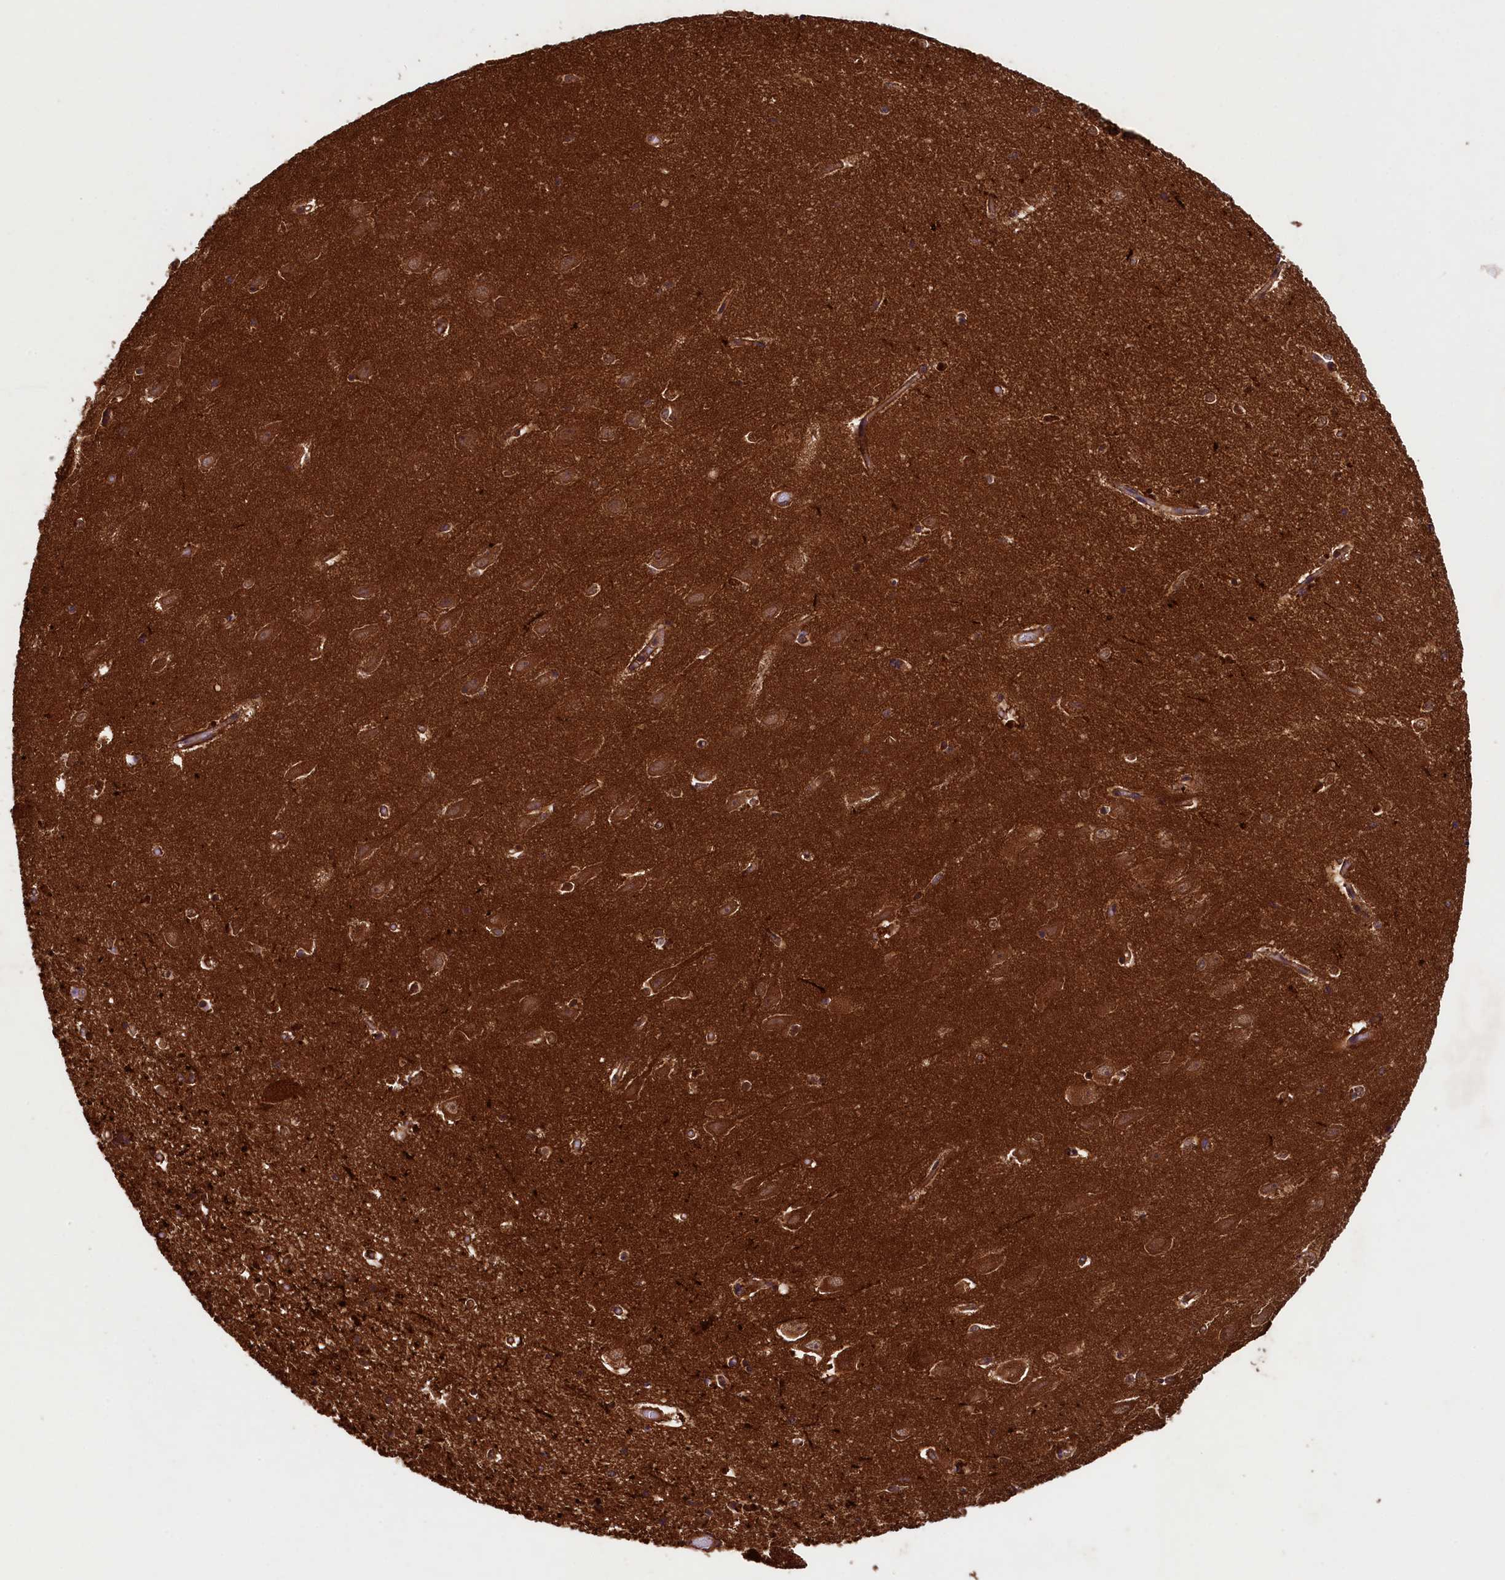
{"staining": {"intensity": "moderate", "quantity": ">75%", "location": "cytoplasmic/membranous"}, "tissue": "hippocampus", "cell_type": "Glial cells", "image_type": "normal", "snomed": [{"axis": "morphology", "description": "Normal tissue, NOS"}, {"axis": "topography", "description": "Hippocampus"}], "caption": "Immunohistochemical staining of benign human hippocampus reveals medium levels of moderate cytoplasmic/membranous positivity in approximately >75% of glial cells.", "gene": "BLTP3B", "patient": {"sex": "female", "age": 64}}